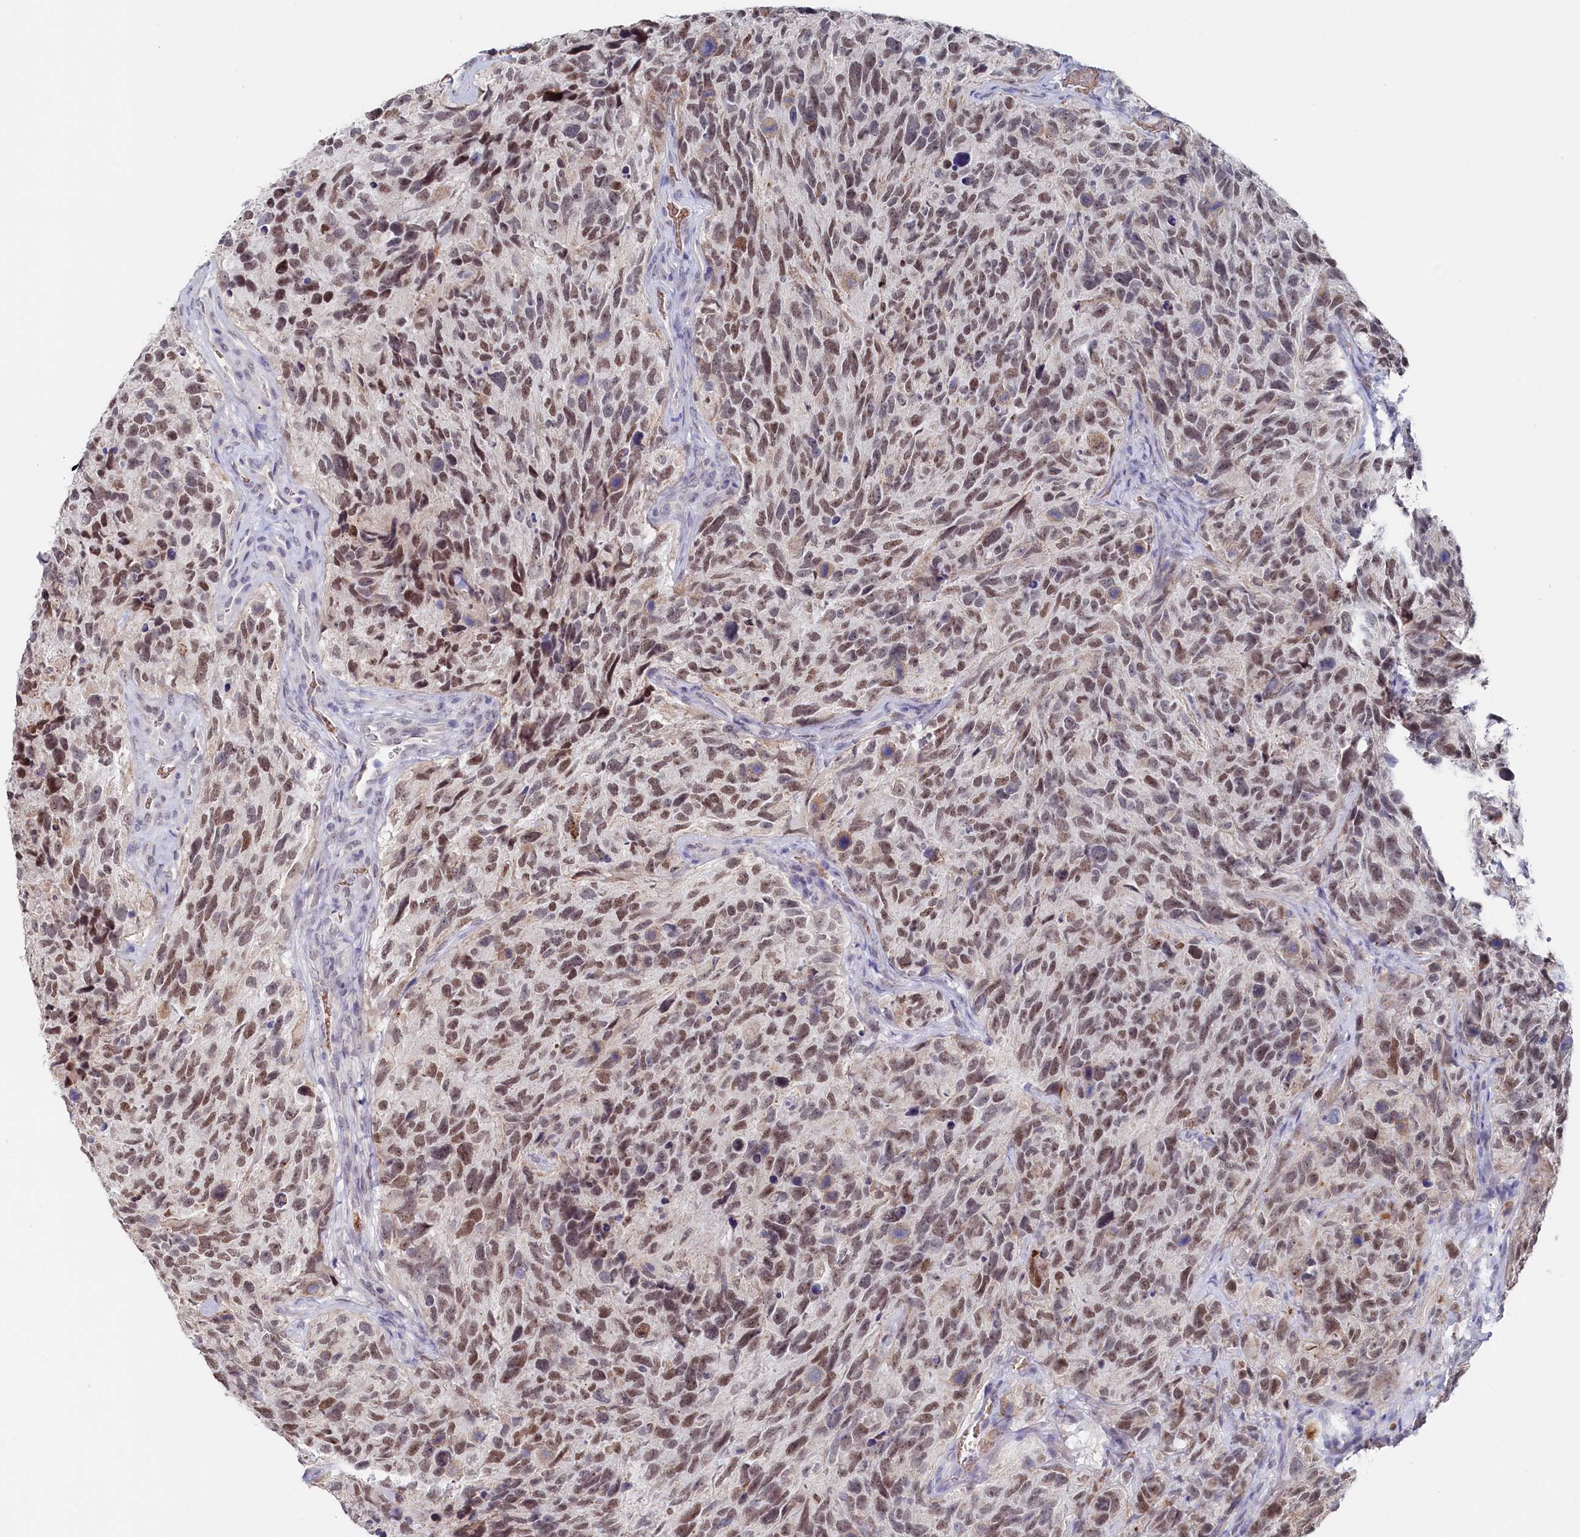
{"staining": {"intensity": "moderate", "quantity": ">75%", "location": "nuclear"}, "tissue": "glioma", "cell_type": "Tumor cells", "image_type": "cancer", "snomed": [{"axis": "morphology", "description": "Glioma, malignant, High grade"}, {"axis": "topography", "description": "Brain"}], "caption": "Immunohistochemical staining of glioma demonstrates moderate nuclear protein positivity in approximately >75% of tumor cells.", "gene": "TIGD4", "patient": {"sex": "male", "age": 69}}